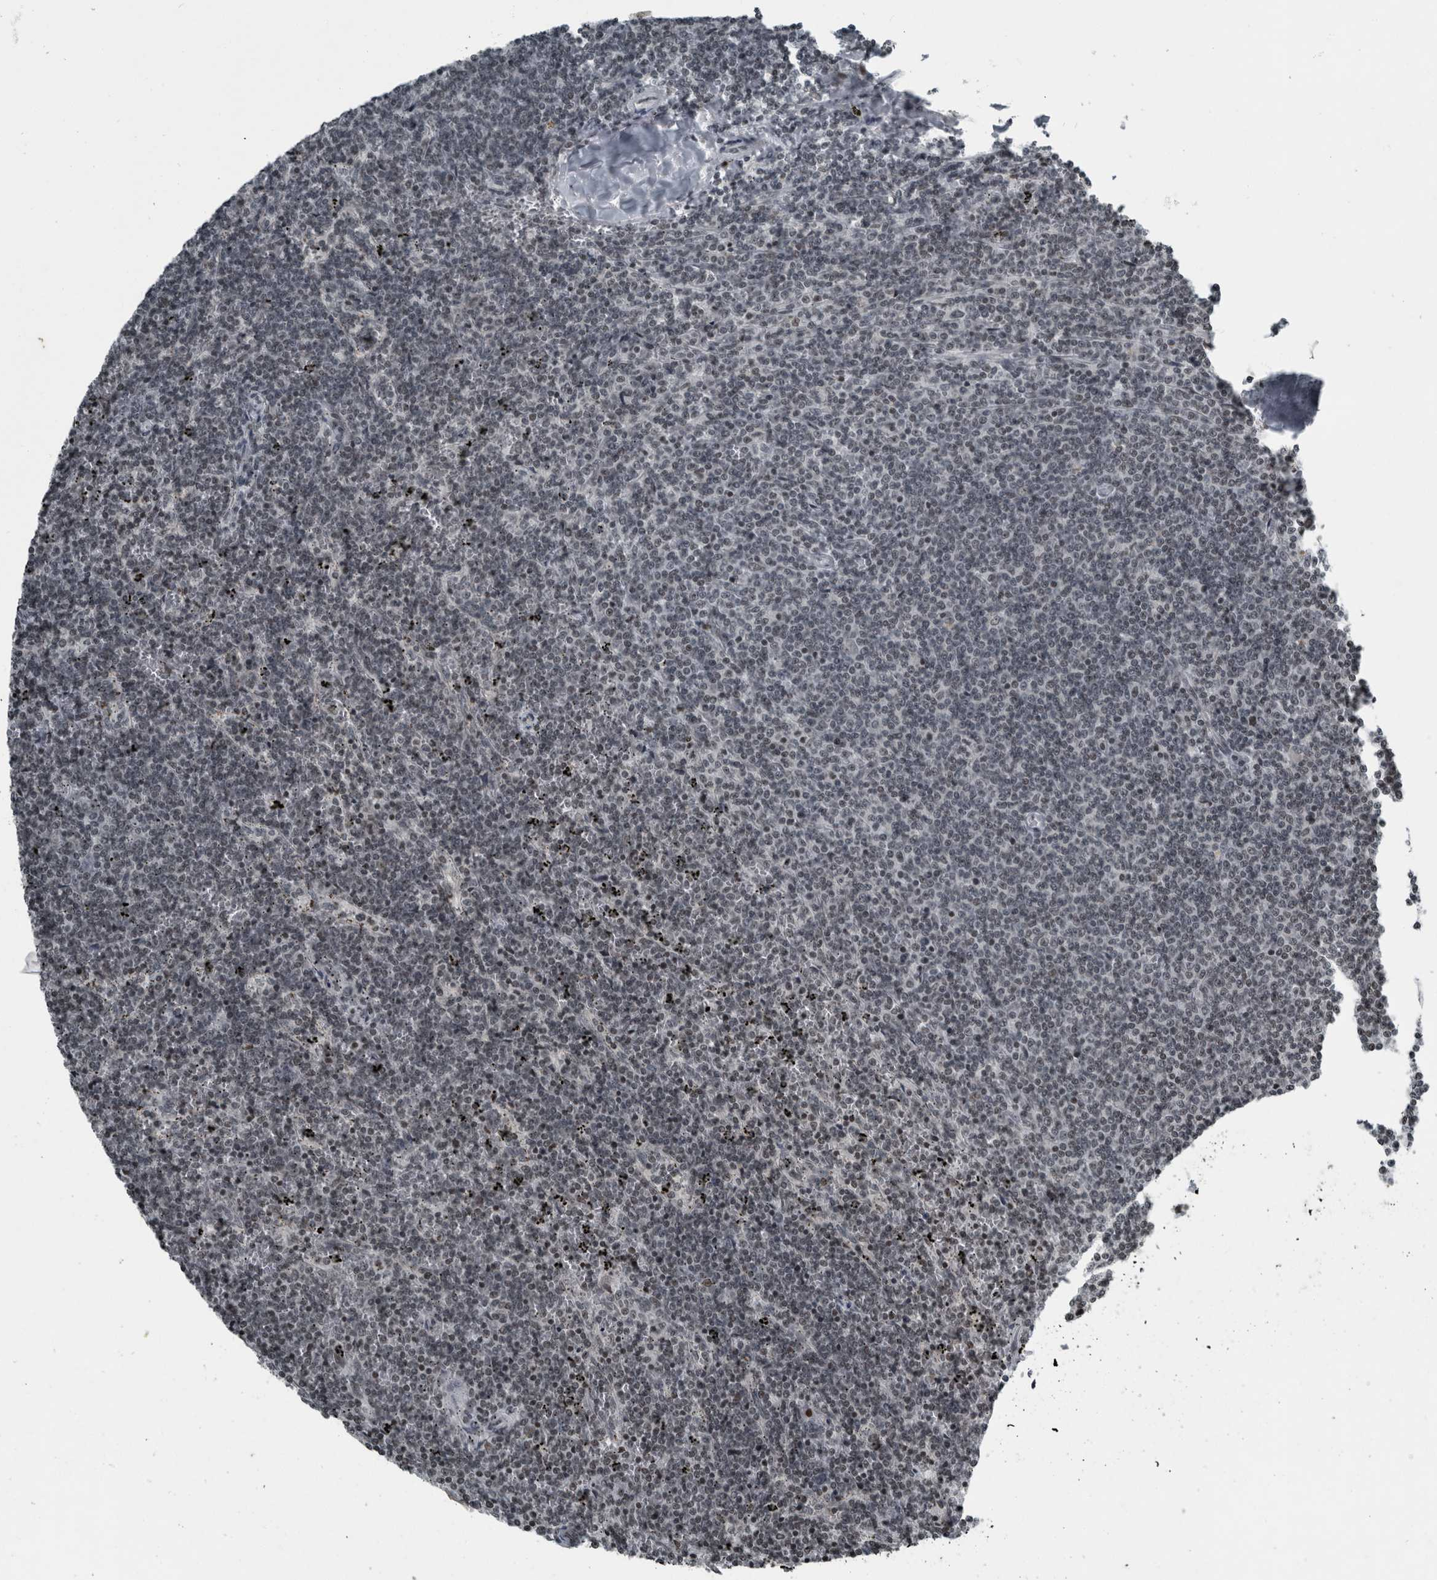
{"staining": {"intensity": "negative", "quantity": "none", "location": "none"}, "tissue": "lymphoma", "cell_type": "Tumor cells", "image_type": "cancer", "snomed": [{"axis": "morphology", "description": "Malignant lymphoma, non-Hodgkin's type, Low grade"}, {"axis": "topography", "description": "Spleen"}], "caption": "IHC photomicrograph of neoplastic tissue: human lymphoma stained with DAB (3,3'-diaminobenzidine) exhibits no significant protein expression in tumor cells.", "gene": "UNC50", "patient": {"sex": "female", "age": 50}}